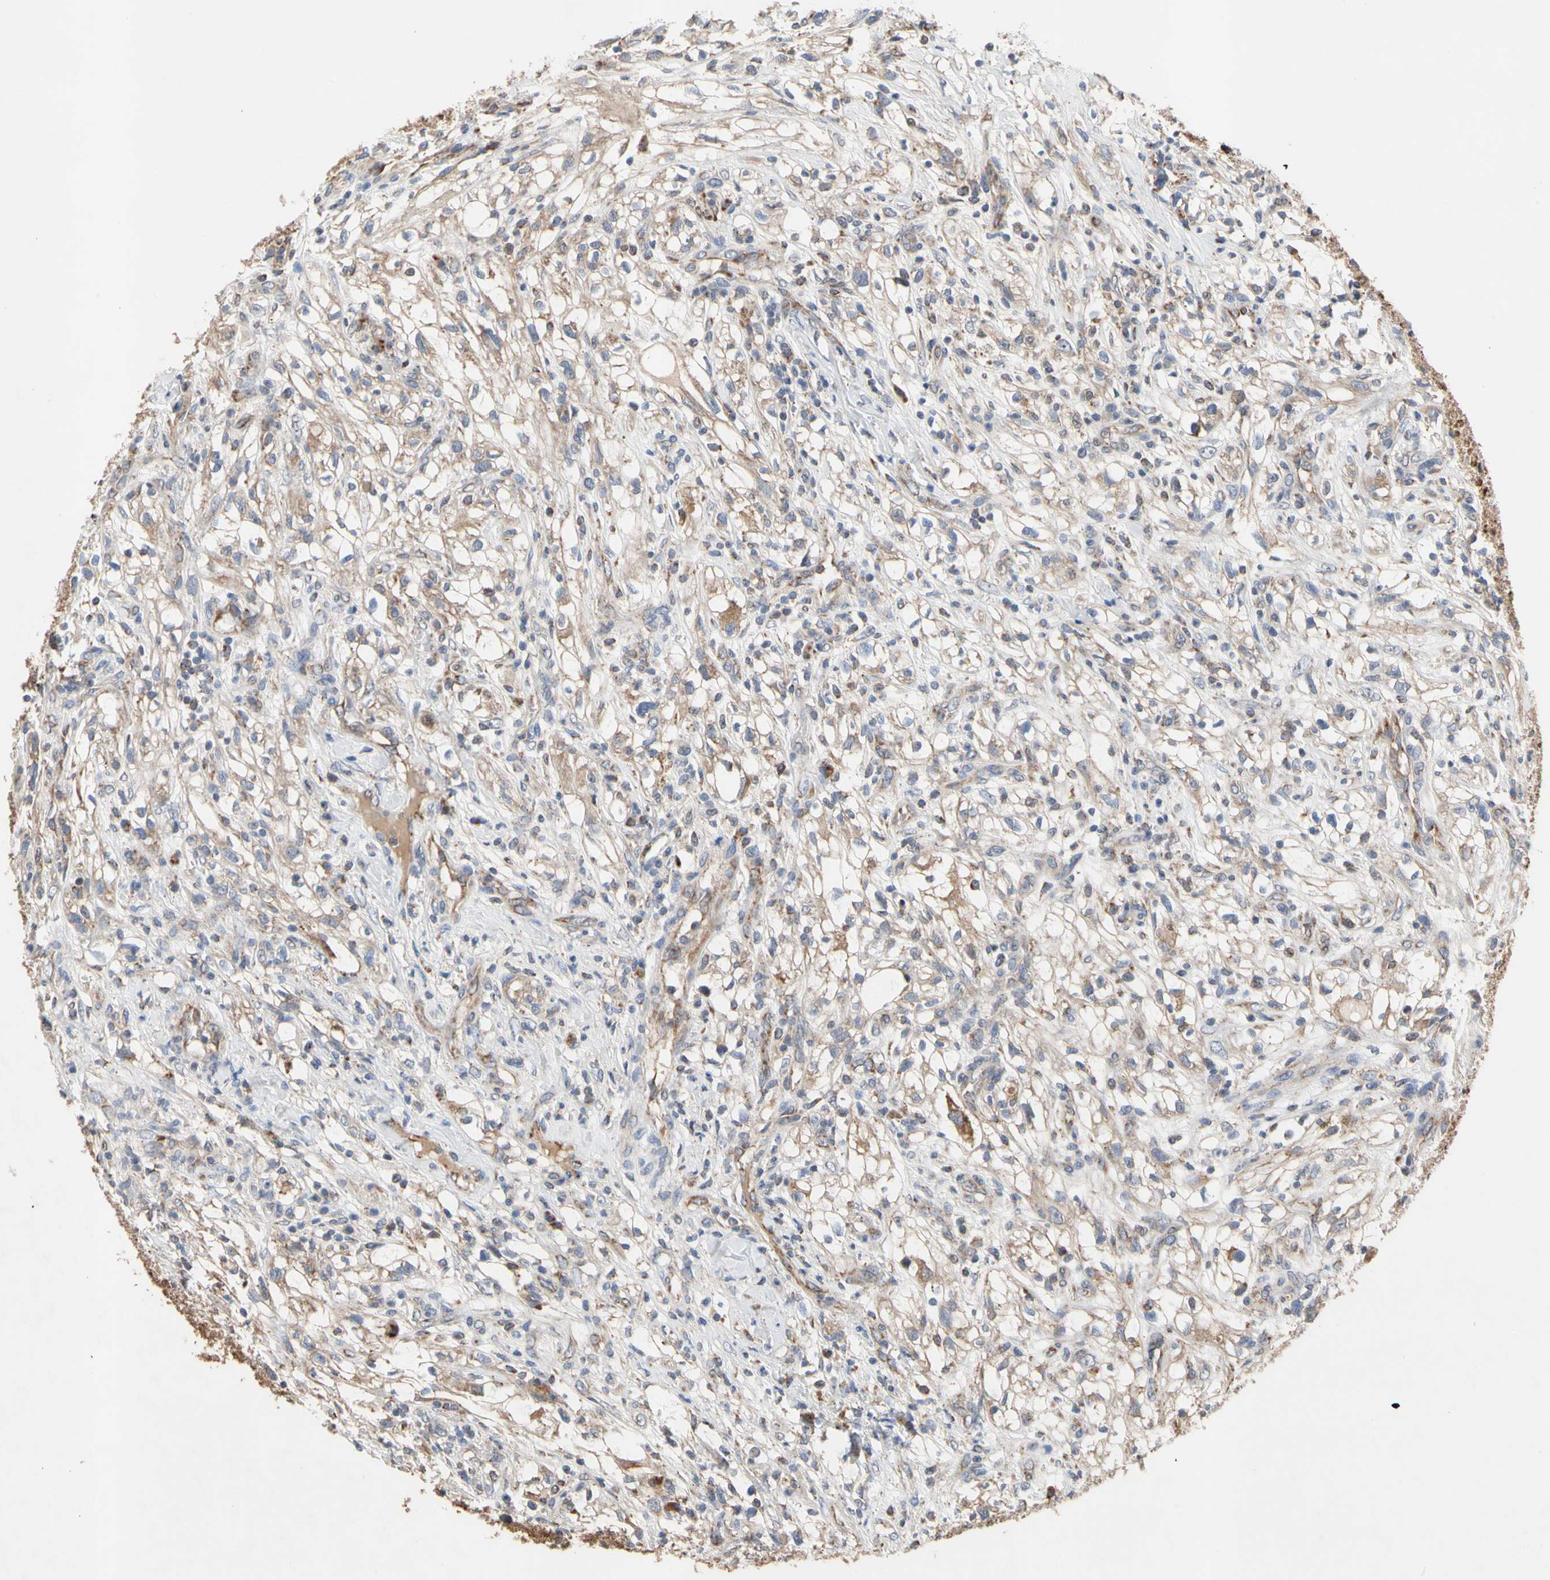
{"staining": {"intensity": "weak", "quantity": ">75%", "location": "cytoplasmic/membranous"}, "tissue": "renal cancer", "cell_type": "Tumor cells", "image_type": "cancer", "snomed": [{"axis": "morphology", "description": "Adenocarcinoma, NOS"}, {"axis": "topography", "description": "Kidney"}], "caption": "DAB immunohistochemical staining of adenocarcinoma (renal) demonstrates weak cytoplasmic/membranous protein staining in approximately >75% of tumor cells.", "gene": "GPD2", "patient": {"sex": "female", "age": 60}}